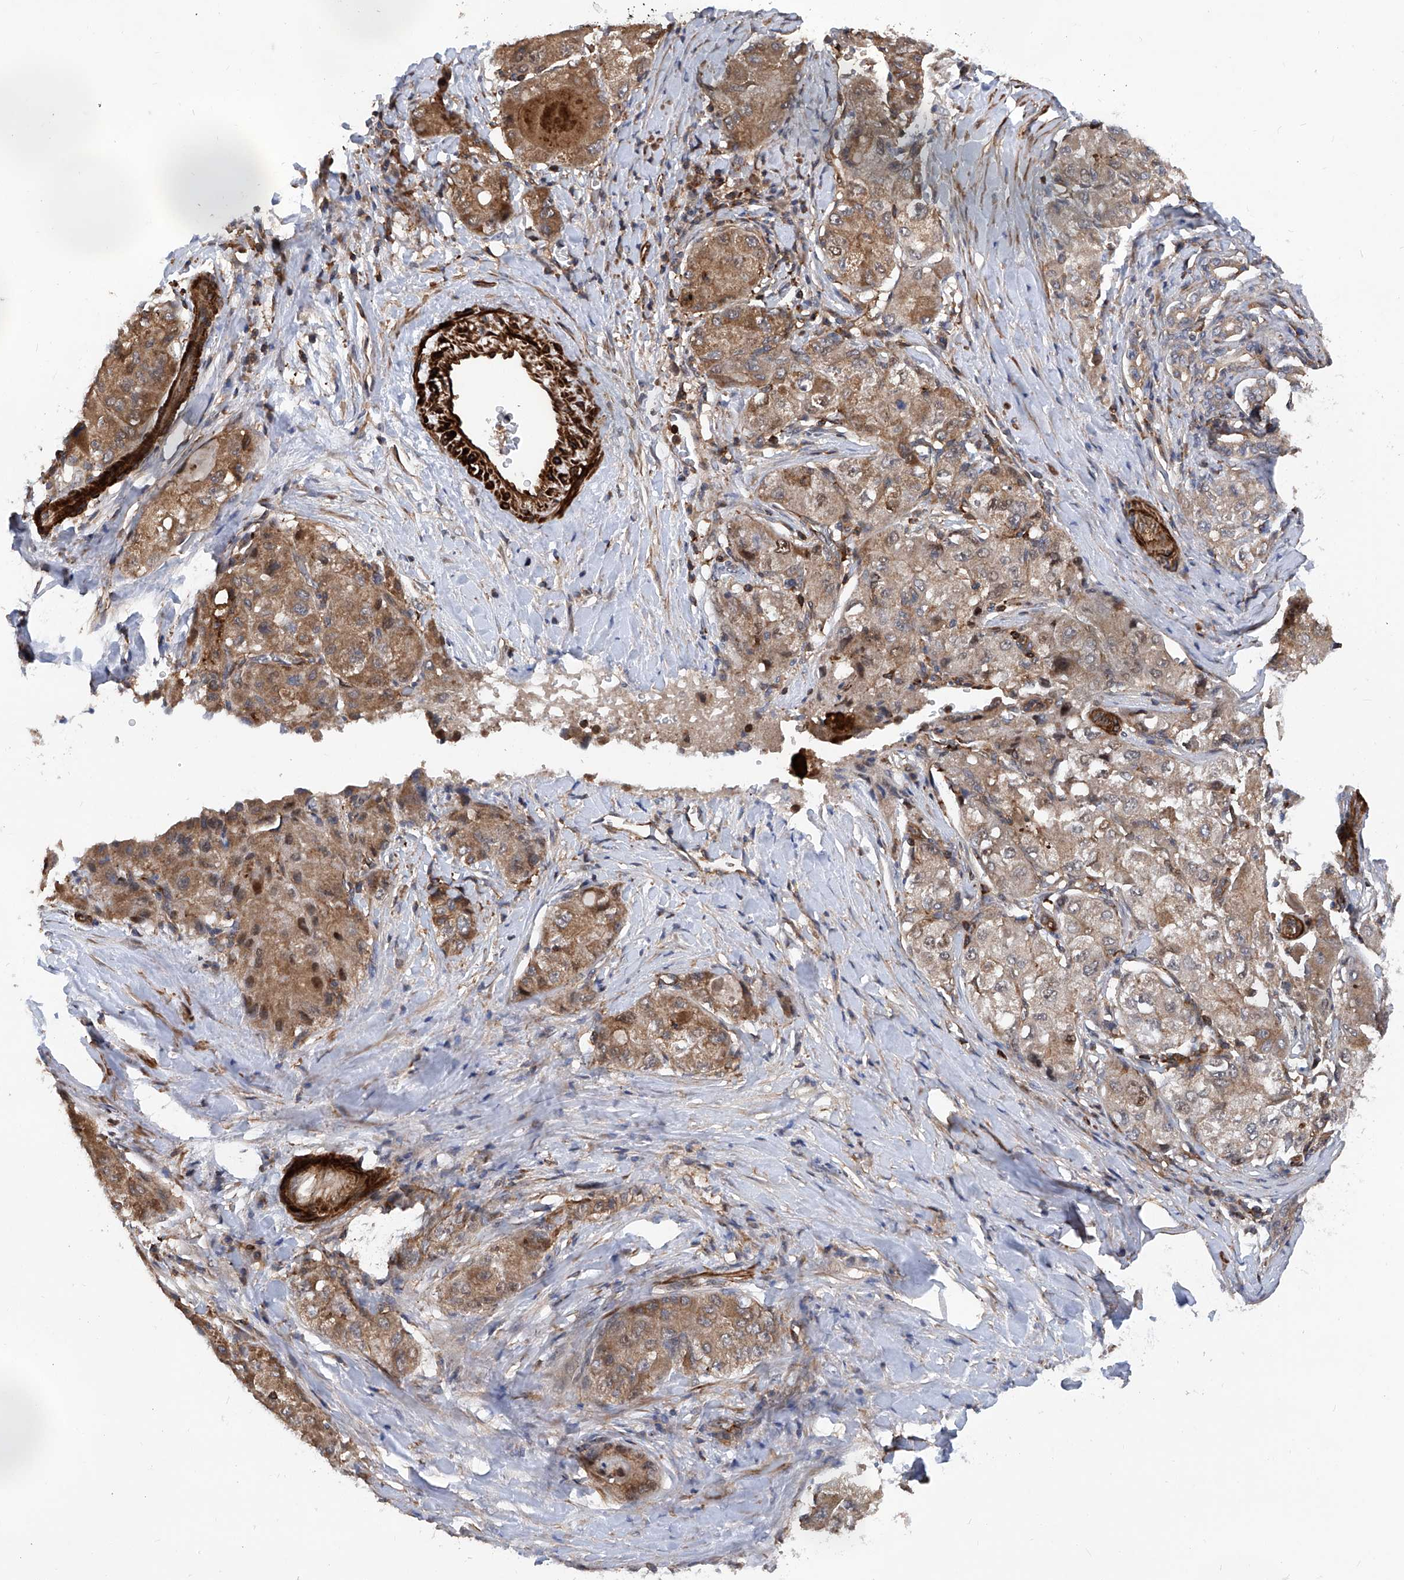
{"staining": {"intensity": "moderate", "quantity": ">75%", "location": "cytoplasmic/membranous"}, "tissue": "liver cancer", "cell_type": "Tumor cells", "image_type": "cancer", "snomed": [{"axis": "morphology", "description": "Carcinoma, Hepatocellular, NOS"}, {"axis": "topography", "description": "Liver"}], "caption": "Liver cancer (hepatocellular carcinoma) stained for a protein (brown) reveals moderate cytoplasmic/membranous positive positivity in about >75% of tumor cells.", "gene": "NT5C3A", "patient": {"sex": "male", "age": 80}}